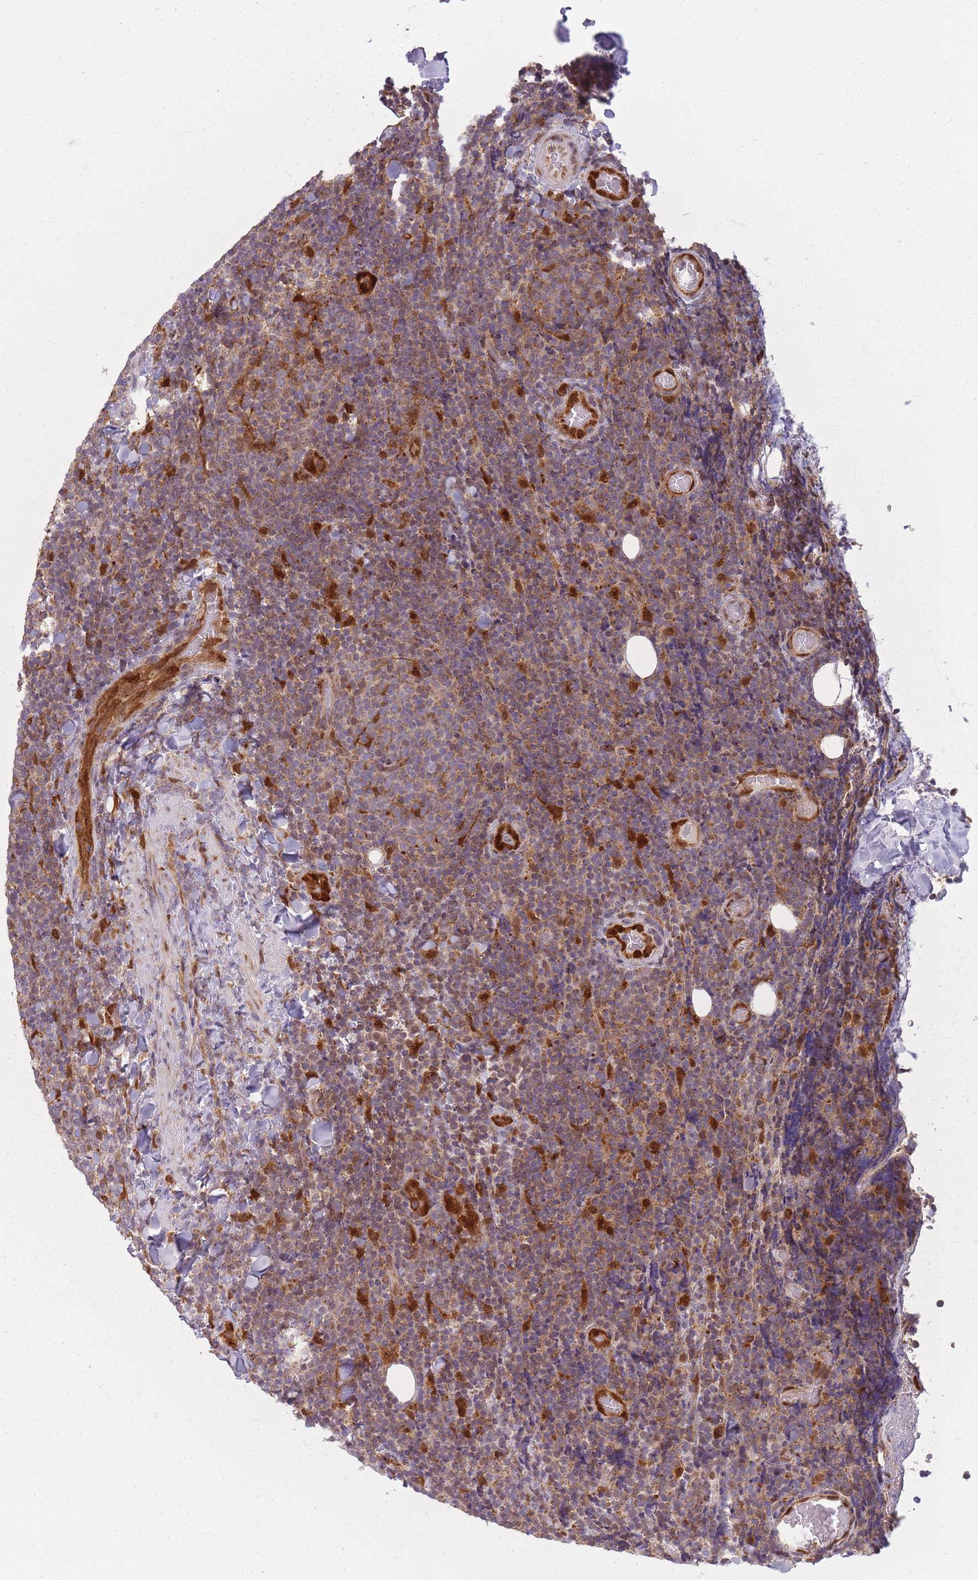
{"staining": {"intensity": "moderate", "quantity": ">75%", "location": "cytoplasmic/membranous"}, "tissue": "lymphoma", "cell_type": "Tumor cells", "image_type": "cancer", "snomed": [{"axis": "morphology", "description": "Malignant lymphoma, non-Hodgkin's type, Low grade"}, {"axis": "topography", "description": "Lymph node"}], "caption": "IHC (DAB) staining of human malignant lymphoma, non-Hodgkin's type (low-grade) displays moderate cytoplasmic/membranous protein positivity in approximately >75% of tumor cells.", "gene": "LGALS9", "patient": {"sex": "male", "age": 66}}